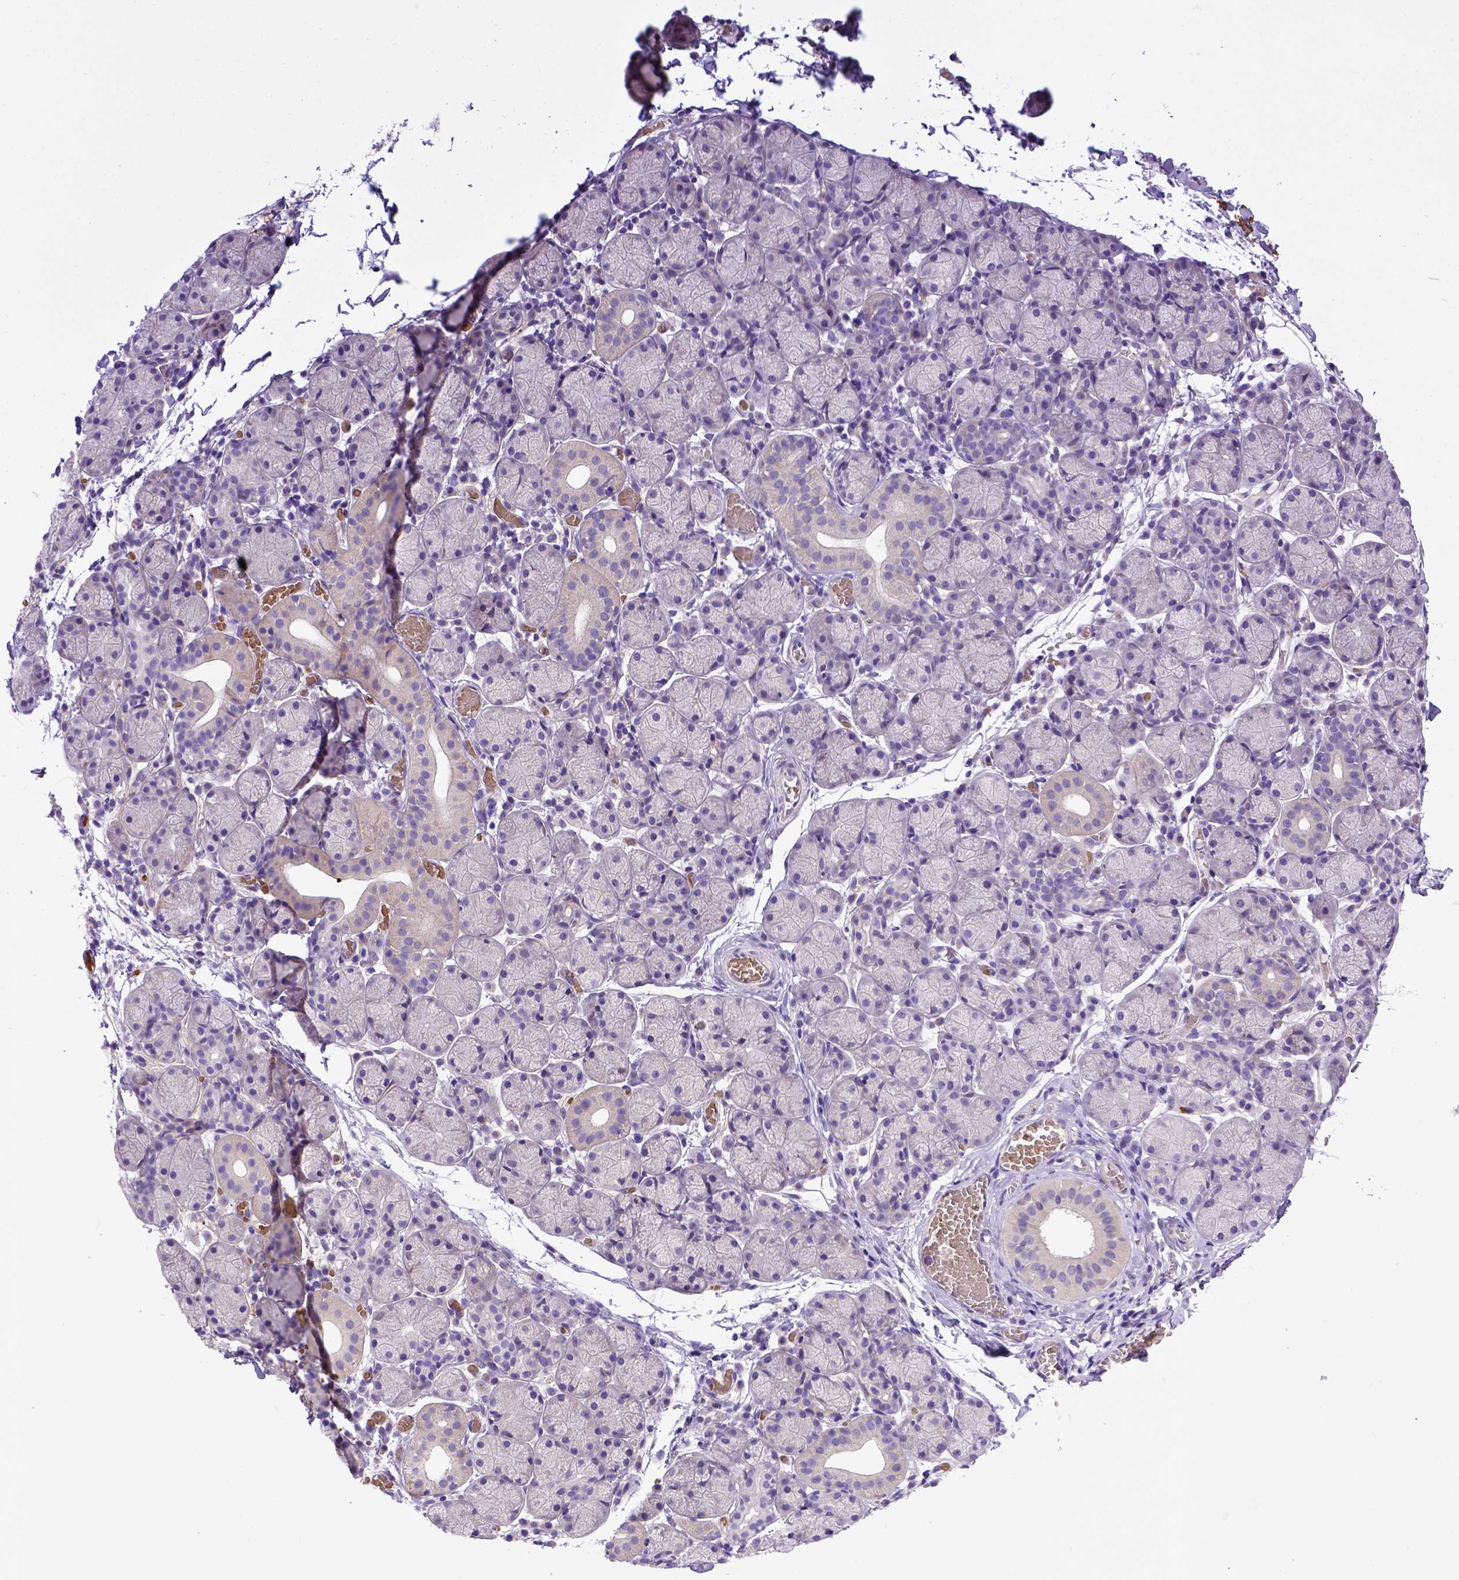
{"staining": {"intensity": "negative", "quantity": "none", "location": "none"}, "tissue": "salivary gland", "cell_type": "Glandular cells", "image_type": "normal", "snomed": [{"axis": "morphology", "description": "Normal tissue, NOS"}, {"axis": "topography", "description": "Salivary gland"}], "caption": "IHC histopathology image of unremarkable human salivary gland stained for a protein (brown), which displays no positivity in glandular cells. Nuclei are stained in blue.", "gene": "ADAM12", "patient": {"sex": "female", "age": 24}}